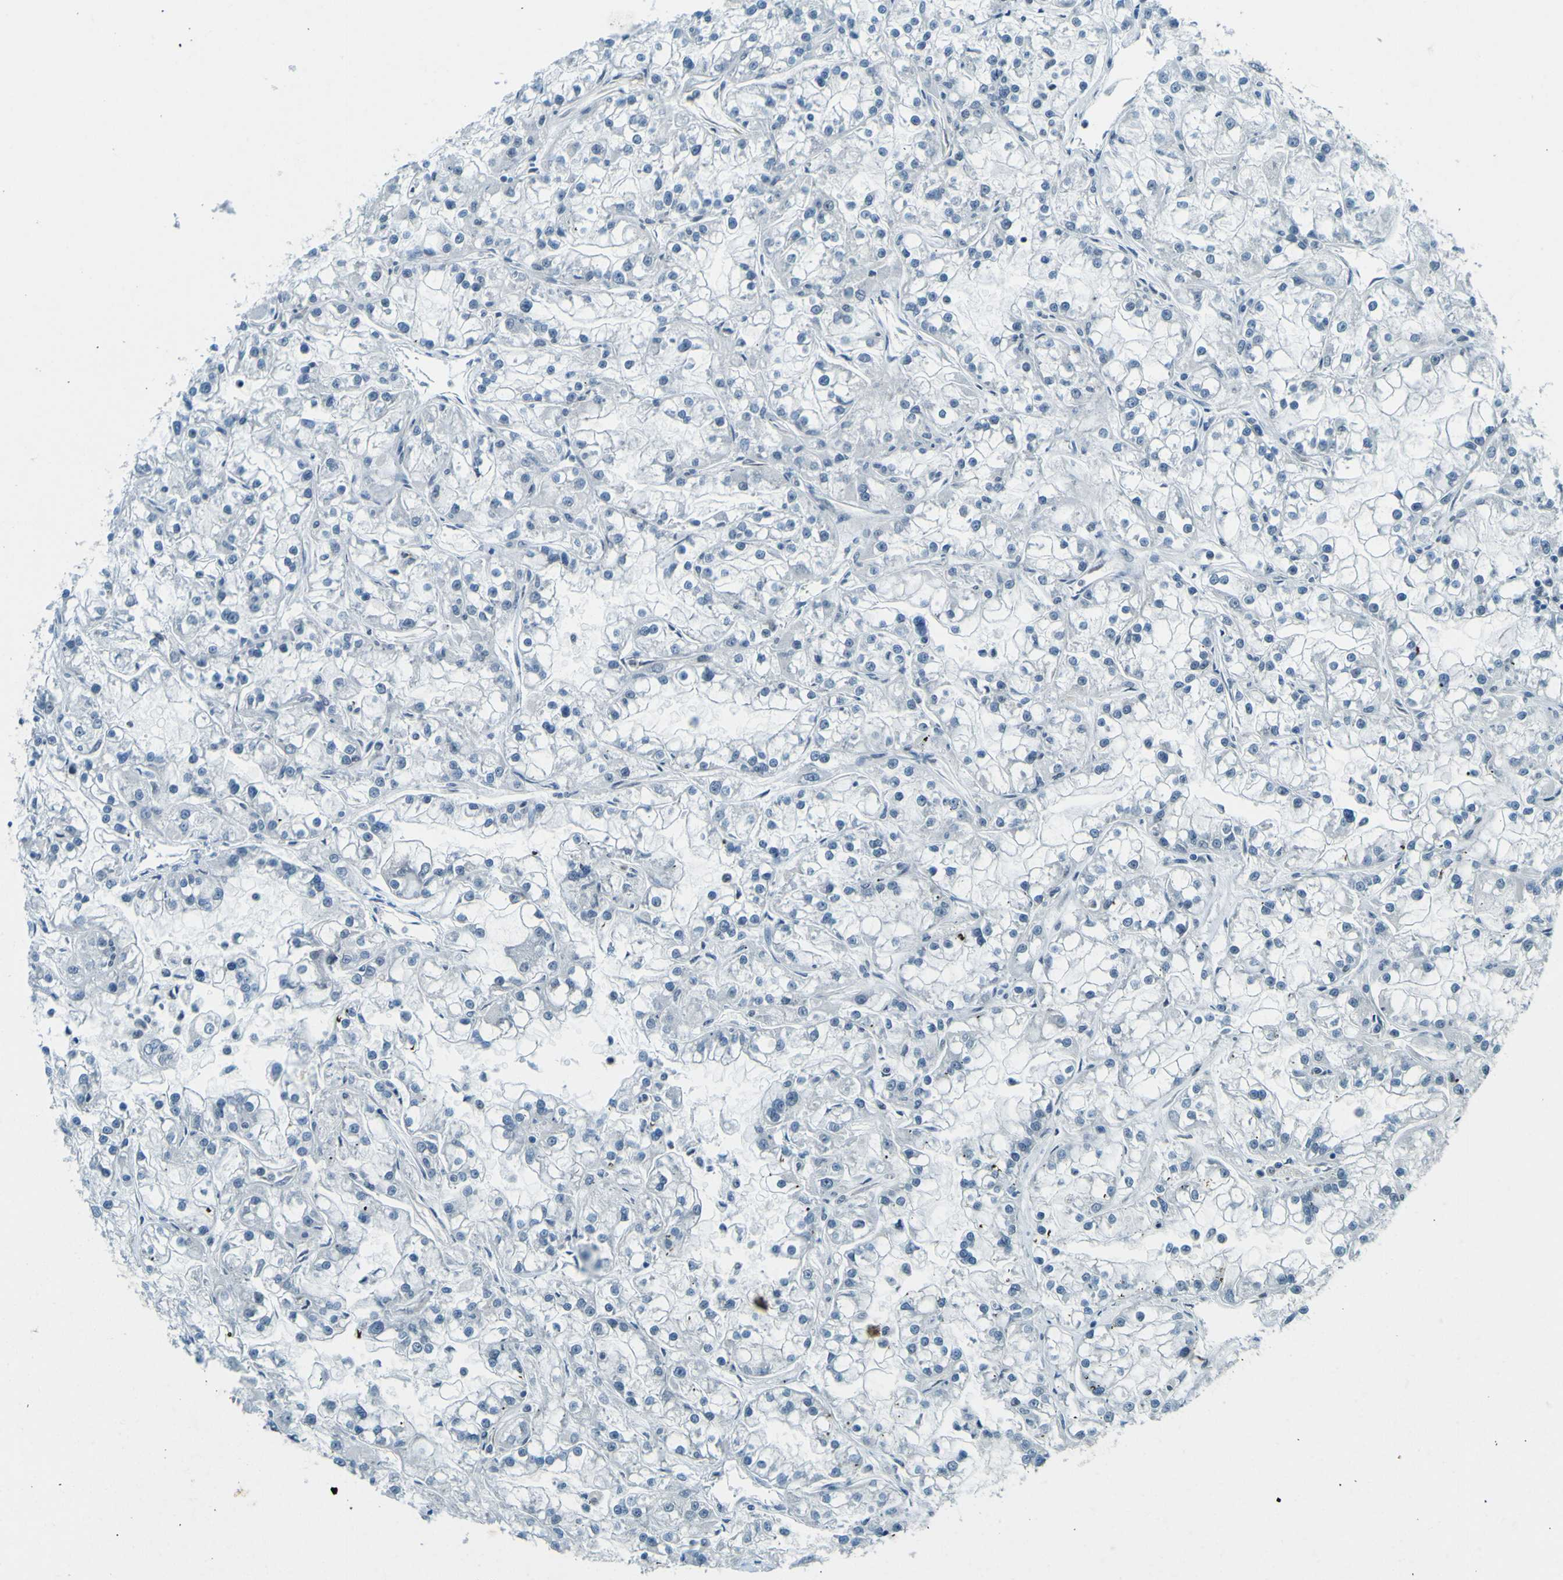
{"staining": {"intensity": "negative", "quantity": "none", "location": "none"}, "tissue": "renal cancer", "cell_type": "Tumor cells", "image_type": "cancer", "snomed": [{"axis": "morphology", "description": "Adenocarcinoma, NOS"}, {"axis": "topography", "description": "Kidney"}], "caption": "Protein analysis of renal cancer demonstrates no significant staining in tumor cells.", "gene": "CEBPG", "patient": {"sex": "female", "age": 52}}